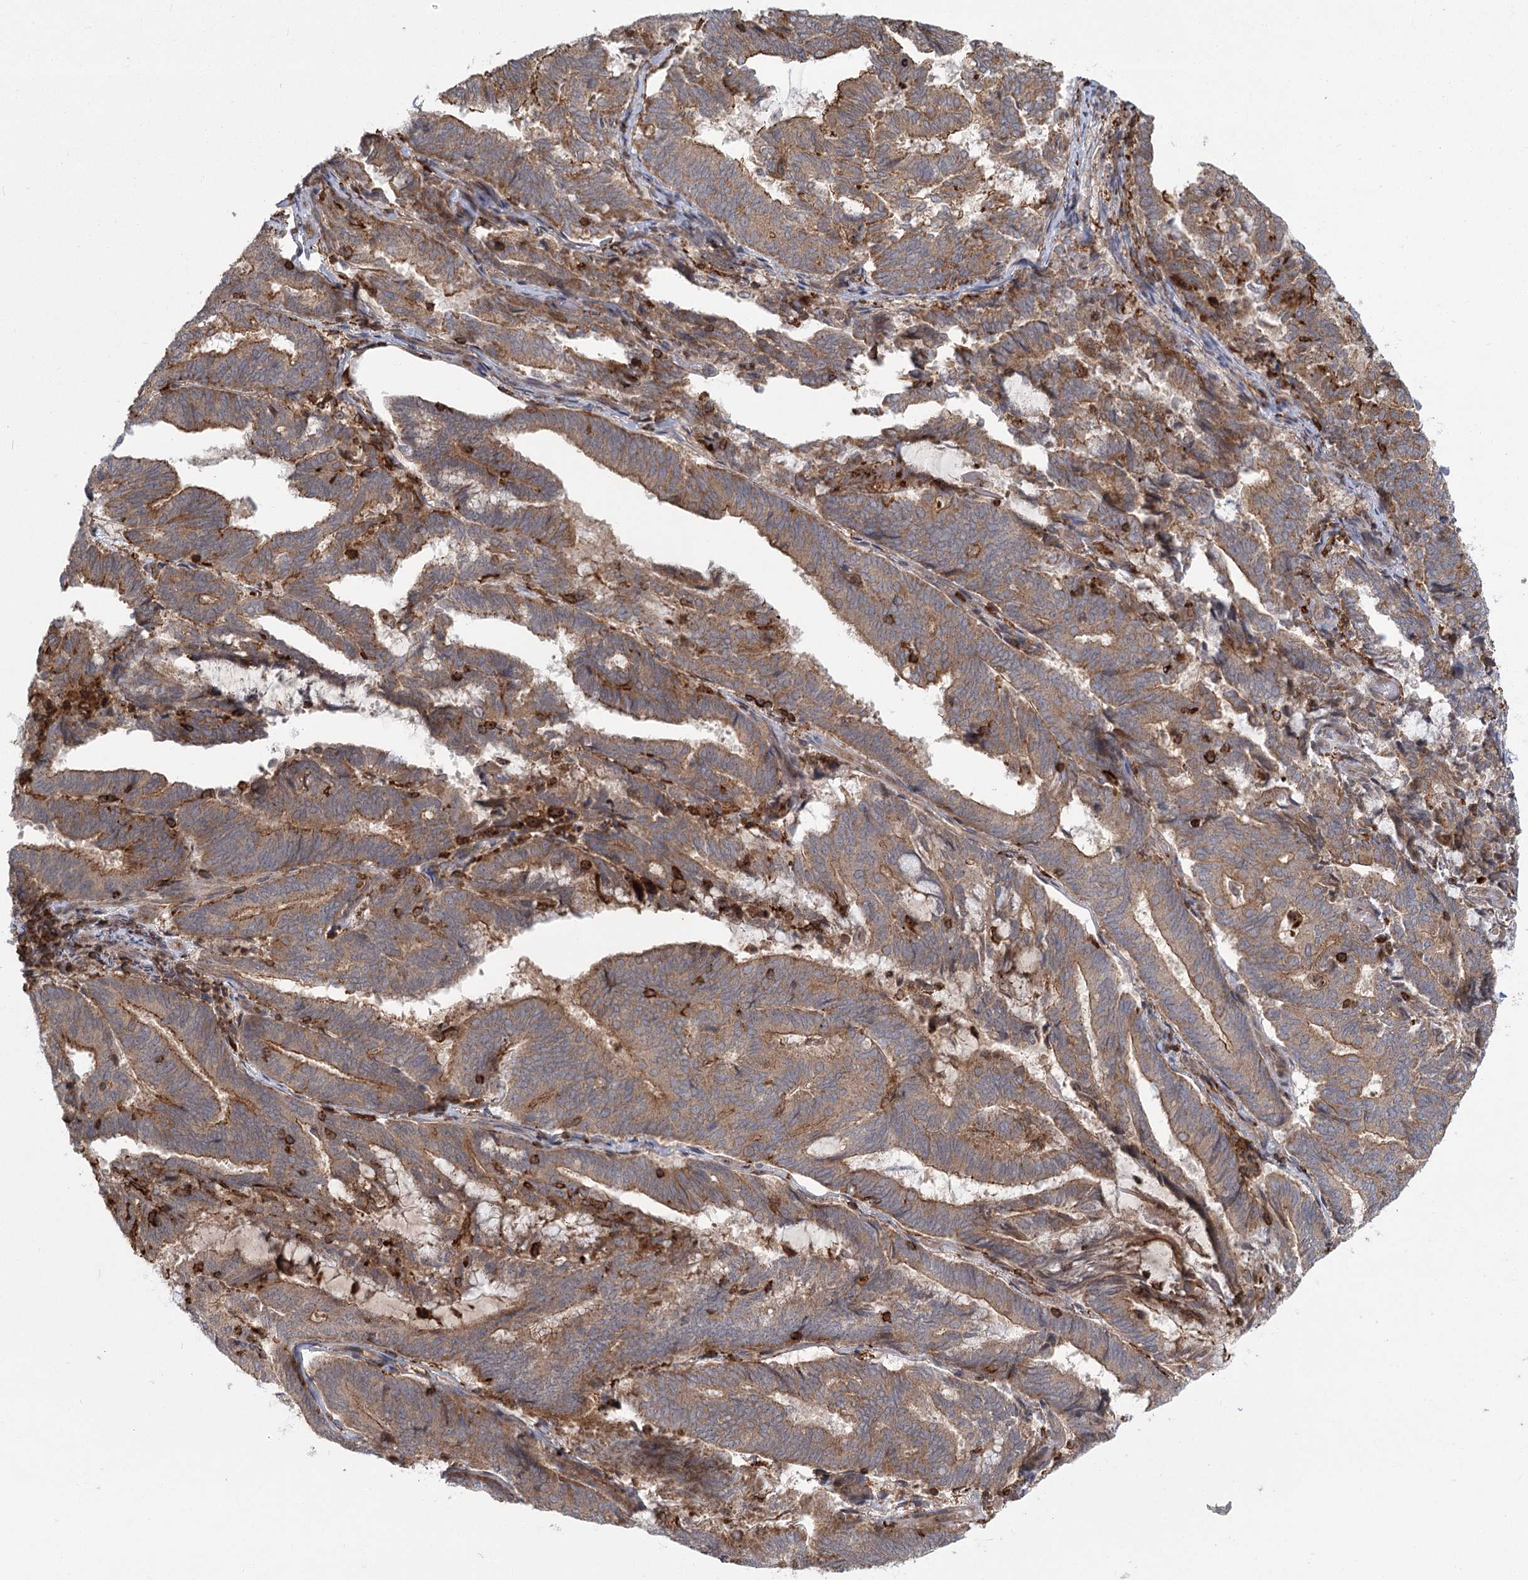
{"staining": {"intensity": "moderate", "quantity": ">75%", "location": "cytoplasmic/membranous"}, "tissue": "endometrial cancer", "cell_type": "Tumor cells", "image_type": "cancer", "snomed": [{"axis": "morphology", "description": "Adenocarcinoma, NOS"}, {"axis": "topography", "description": "Endometrium"}], "caption": "Immunohistochemical staining of human endometrial adenocarcinoma displays medium levels of moderate cytoplasmic/membranous positivity in about >75% of tumor cells.", "gene": "MEPE", "patient": {"sex": "female", "age": 80}}